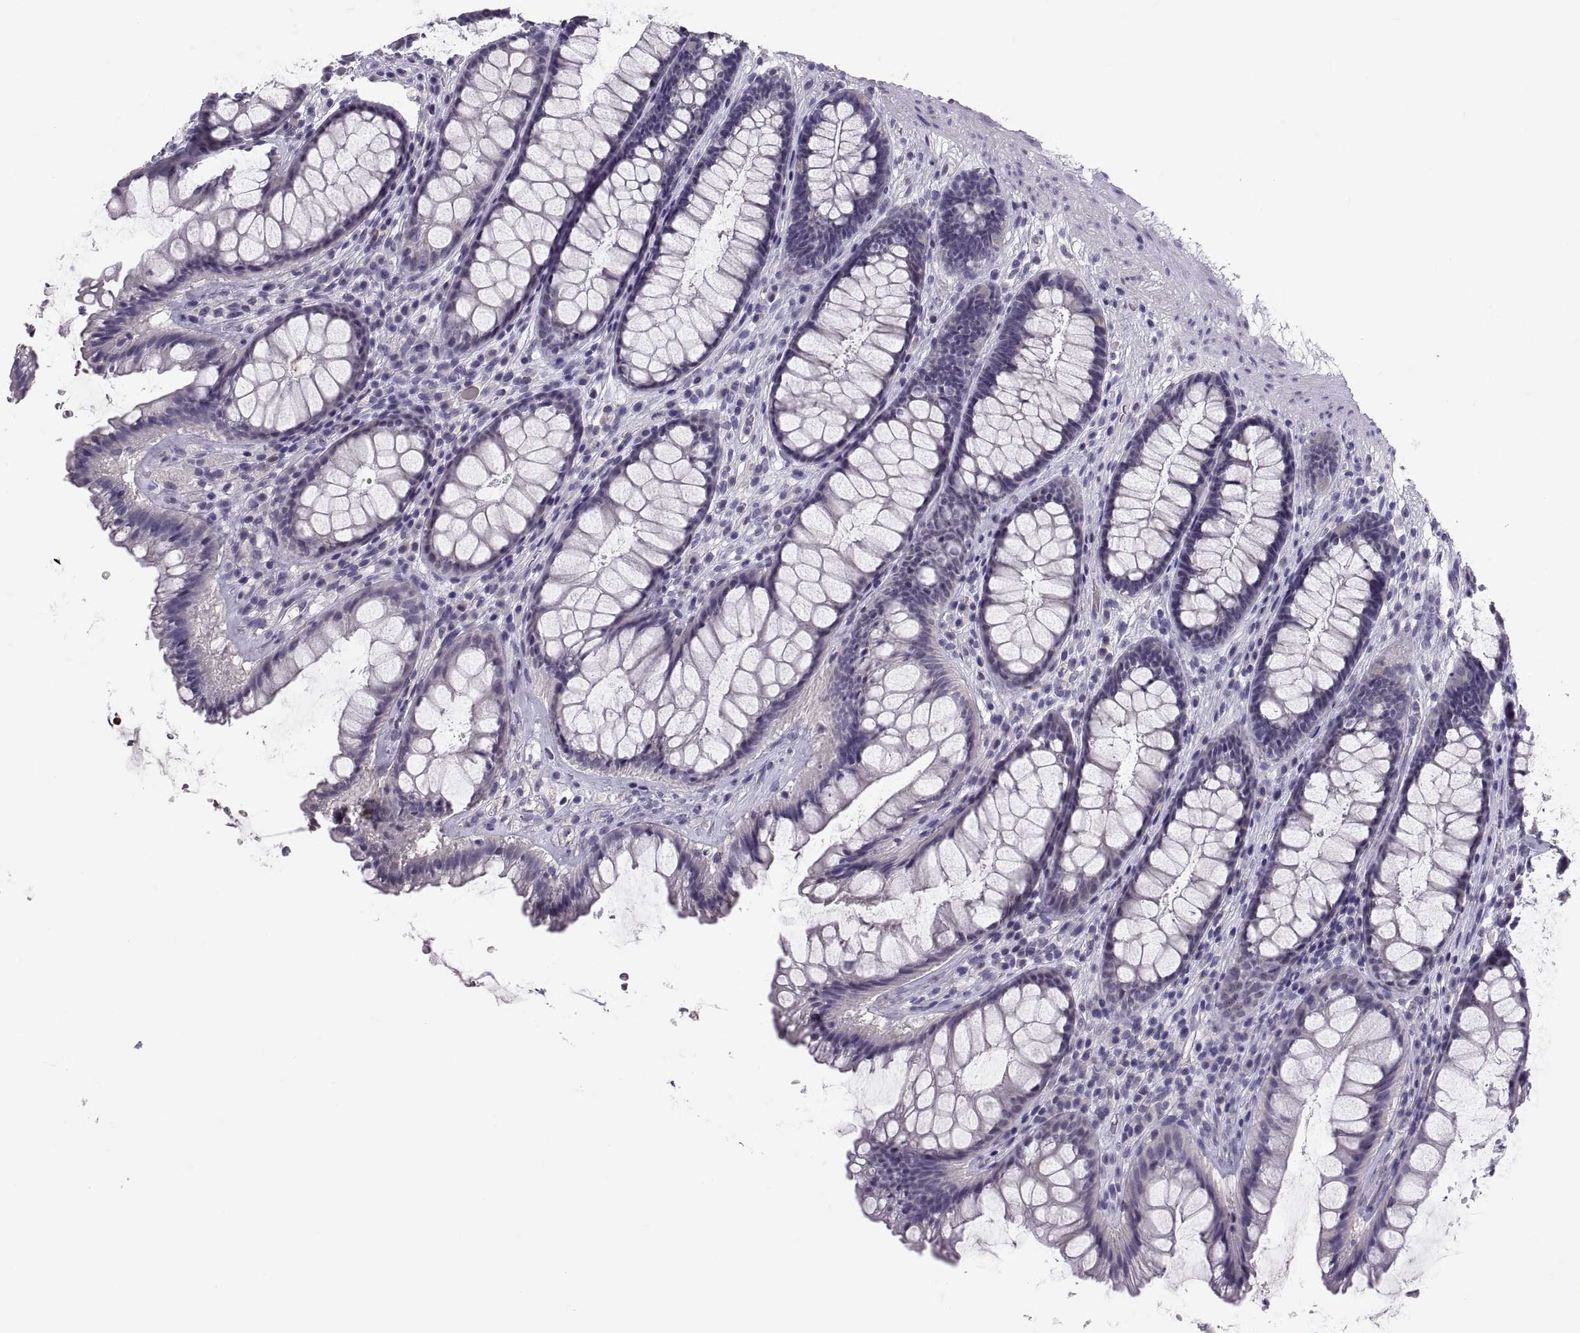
{"staining": {"intensity": "negative", "quantity": "none", "location": "none"}, "tissue": "rectum", "cell_type": "Glandular cells", "image_type": "normal", "snomed": [{"axis": "morphology", "description": "Normal tissue, NOS"}, {"axis": "topography", "description": "Rectum"}], "caption": "This is an IHC image of normal human rectum. There is no staining in glandular cells.", "gene": "PTN", "patient": {"sex": "male", "age": 72}}